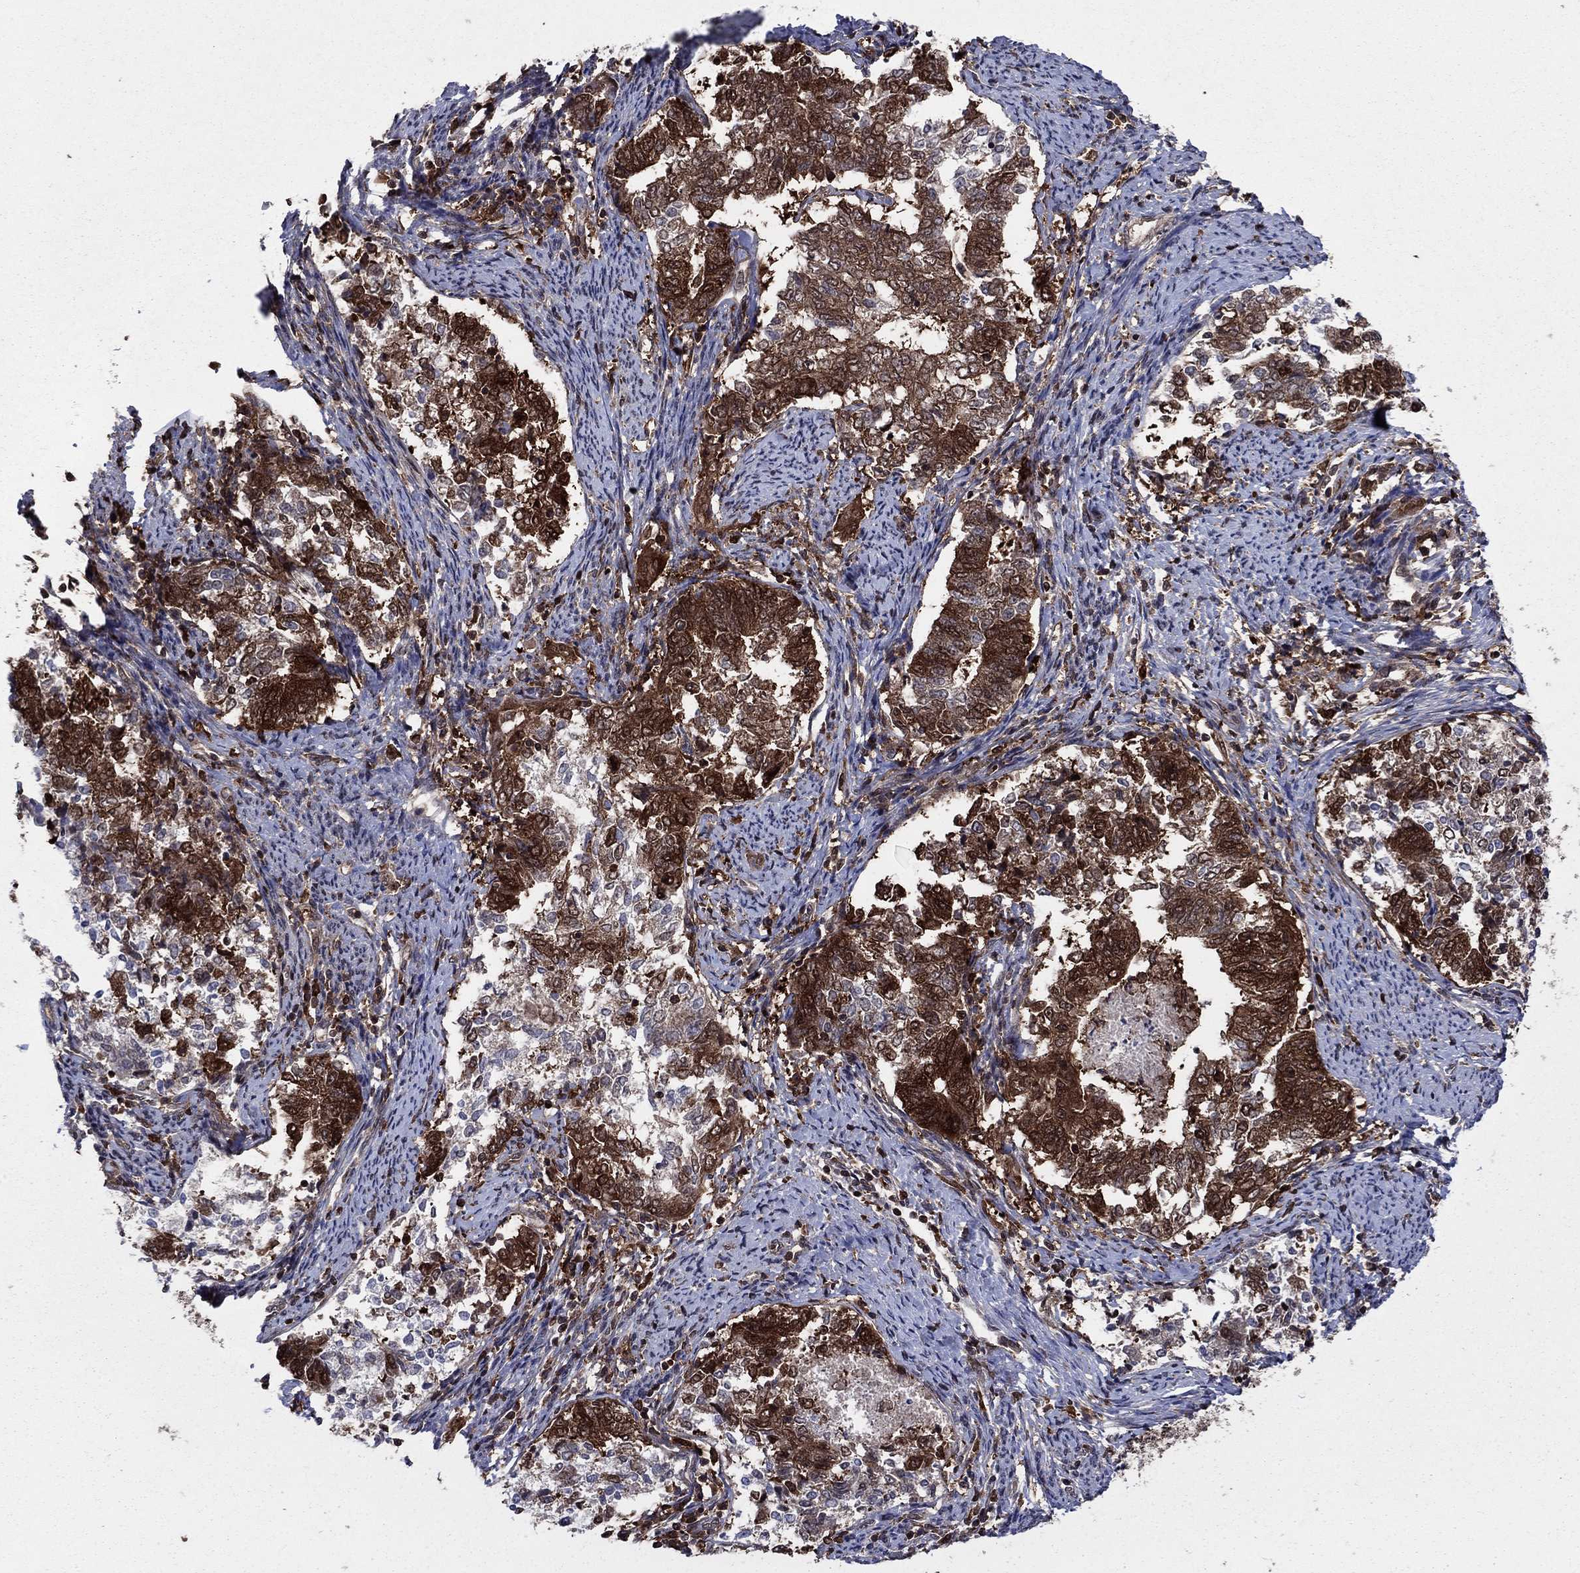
{"staining": {"intensity": "strong", "quantity": ">75%", "location": "cytoplasmic/membranous"}, "tissue": "endometrial cancer", "cell_type": "Tumor cells", "image_type": "cancer", "snomed": [{"axis": "morphology", "description": "Adenocarcinoma, NOS"}, {"axis": "topography", "description": "Endometrium"}], "caption": "Immunohistochemical staining of human endometrial cancer (adenocarcinoma) displays high levels of strong cytoplasmic/membranous staining in about >75% of tumor cells. (Stains: DAB in brown, nuclei in blue, Microscopy: brightfield microscopy at high magnification).", "gene": "CACYBP", "patient": {"sex": "female", "age": 65}}